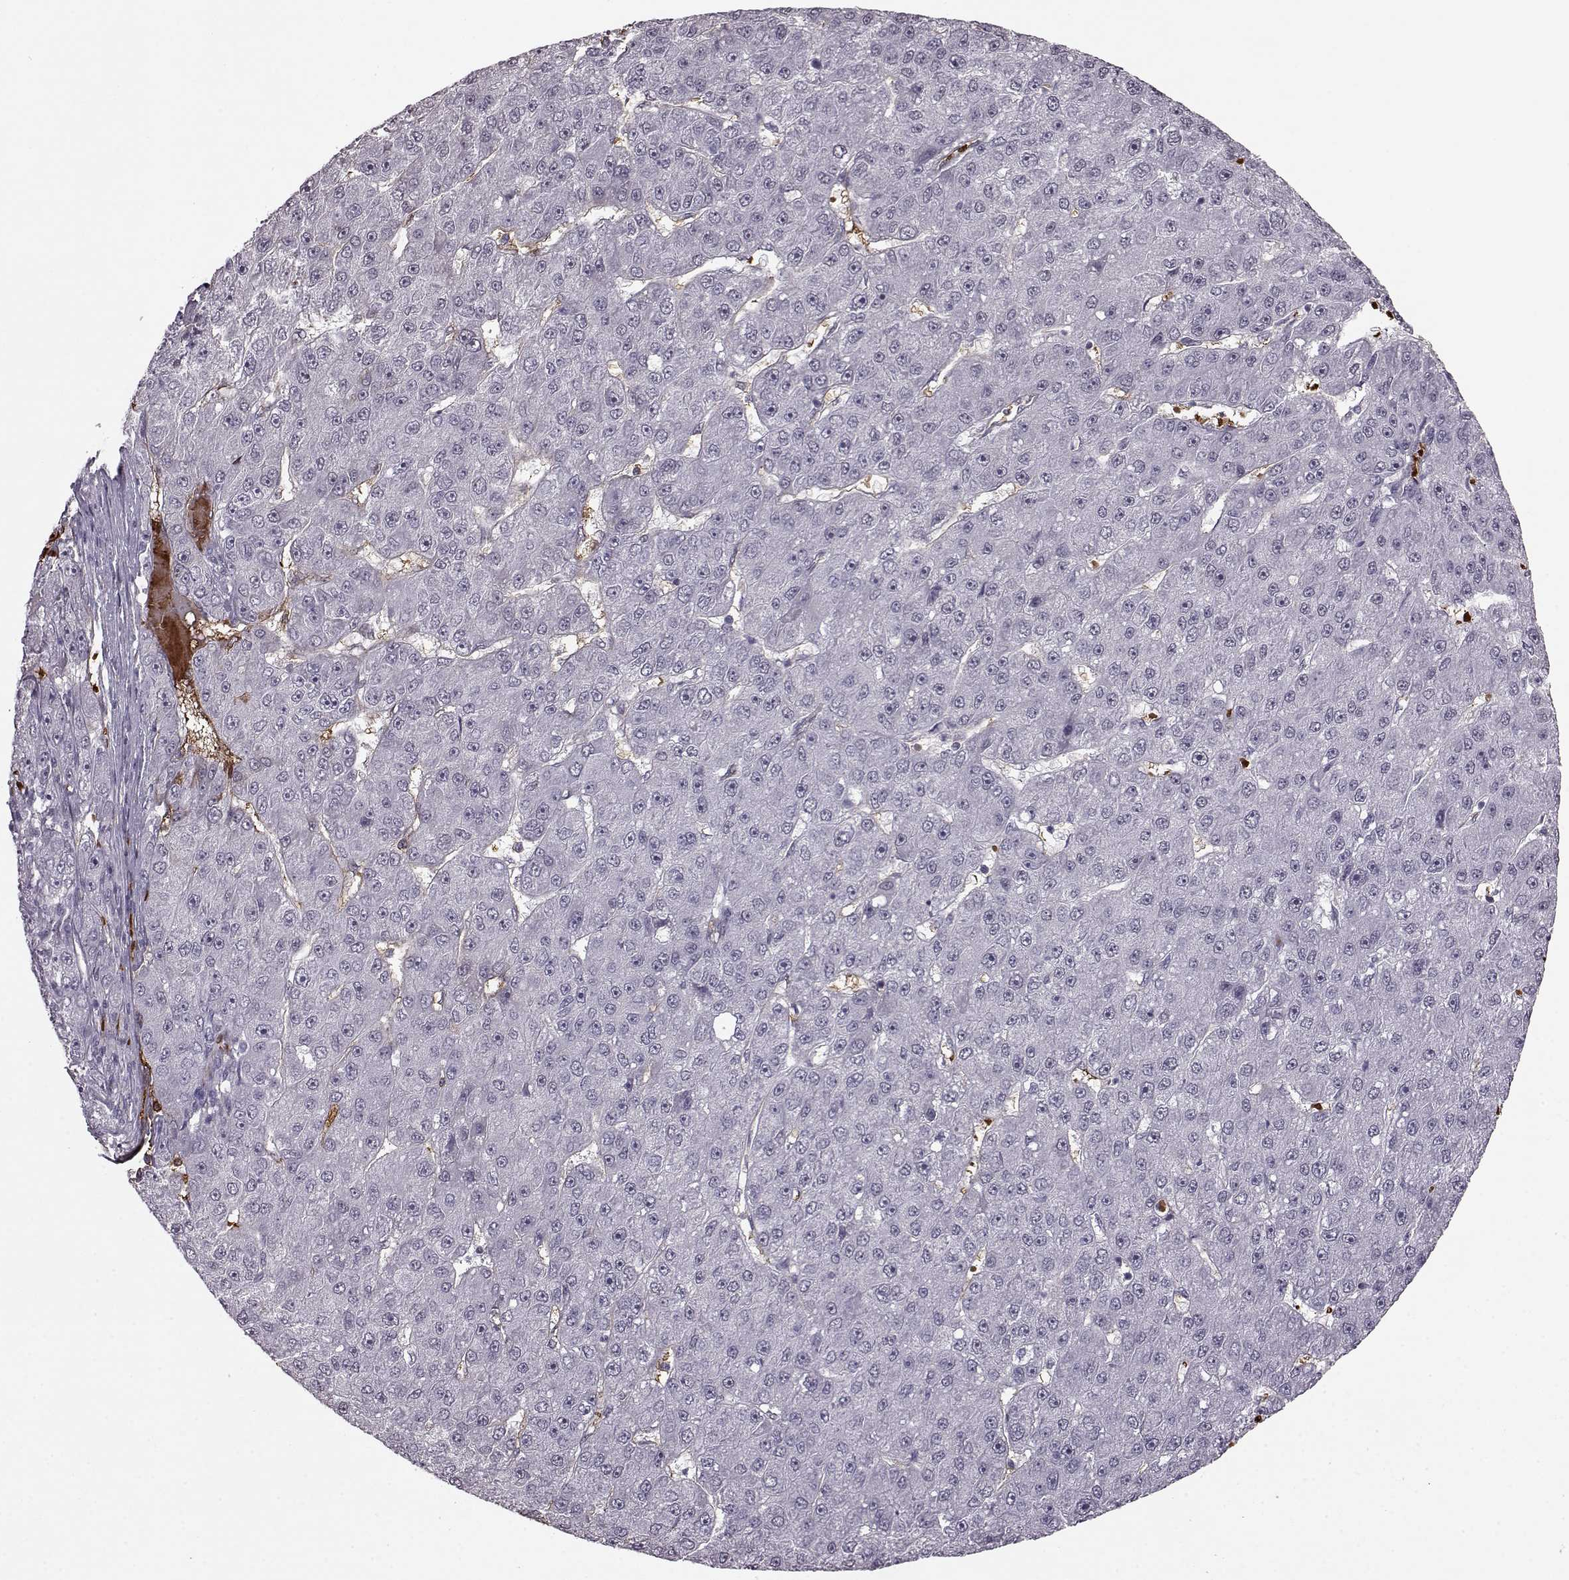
{"staining": {"intensity": "negative", "quantity": "none", "location": "none"}, "tissue": "liver cancer", "cell_type": "Tumor cells", "image_type": "cancer", "snomed": [{"axis": "morphology", "description": "Carcinoma, Hepatocellular, NOS"}, {"axis": "topography", "description": "Liver"}], "caption": "An immunohistochemistry histopathology image of liver hepatocellular carcinoma is shown. There is no staining in tumor cells of liver hepatocellular carcinoma.", "gene": "PROP1", "patient": {"sex": "male", "age": 67}}